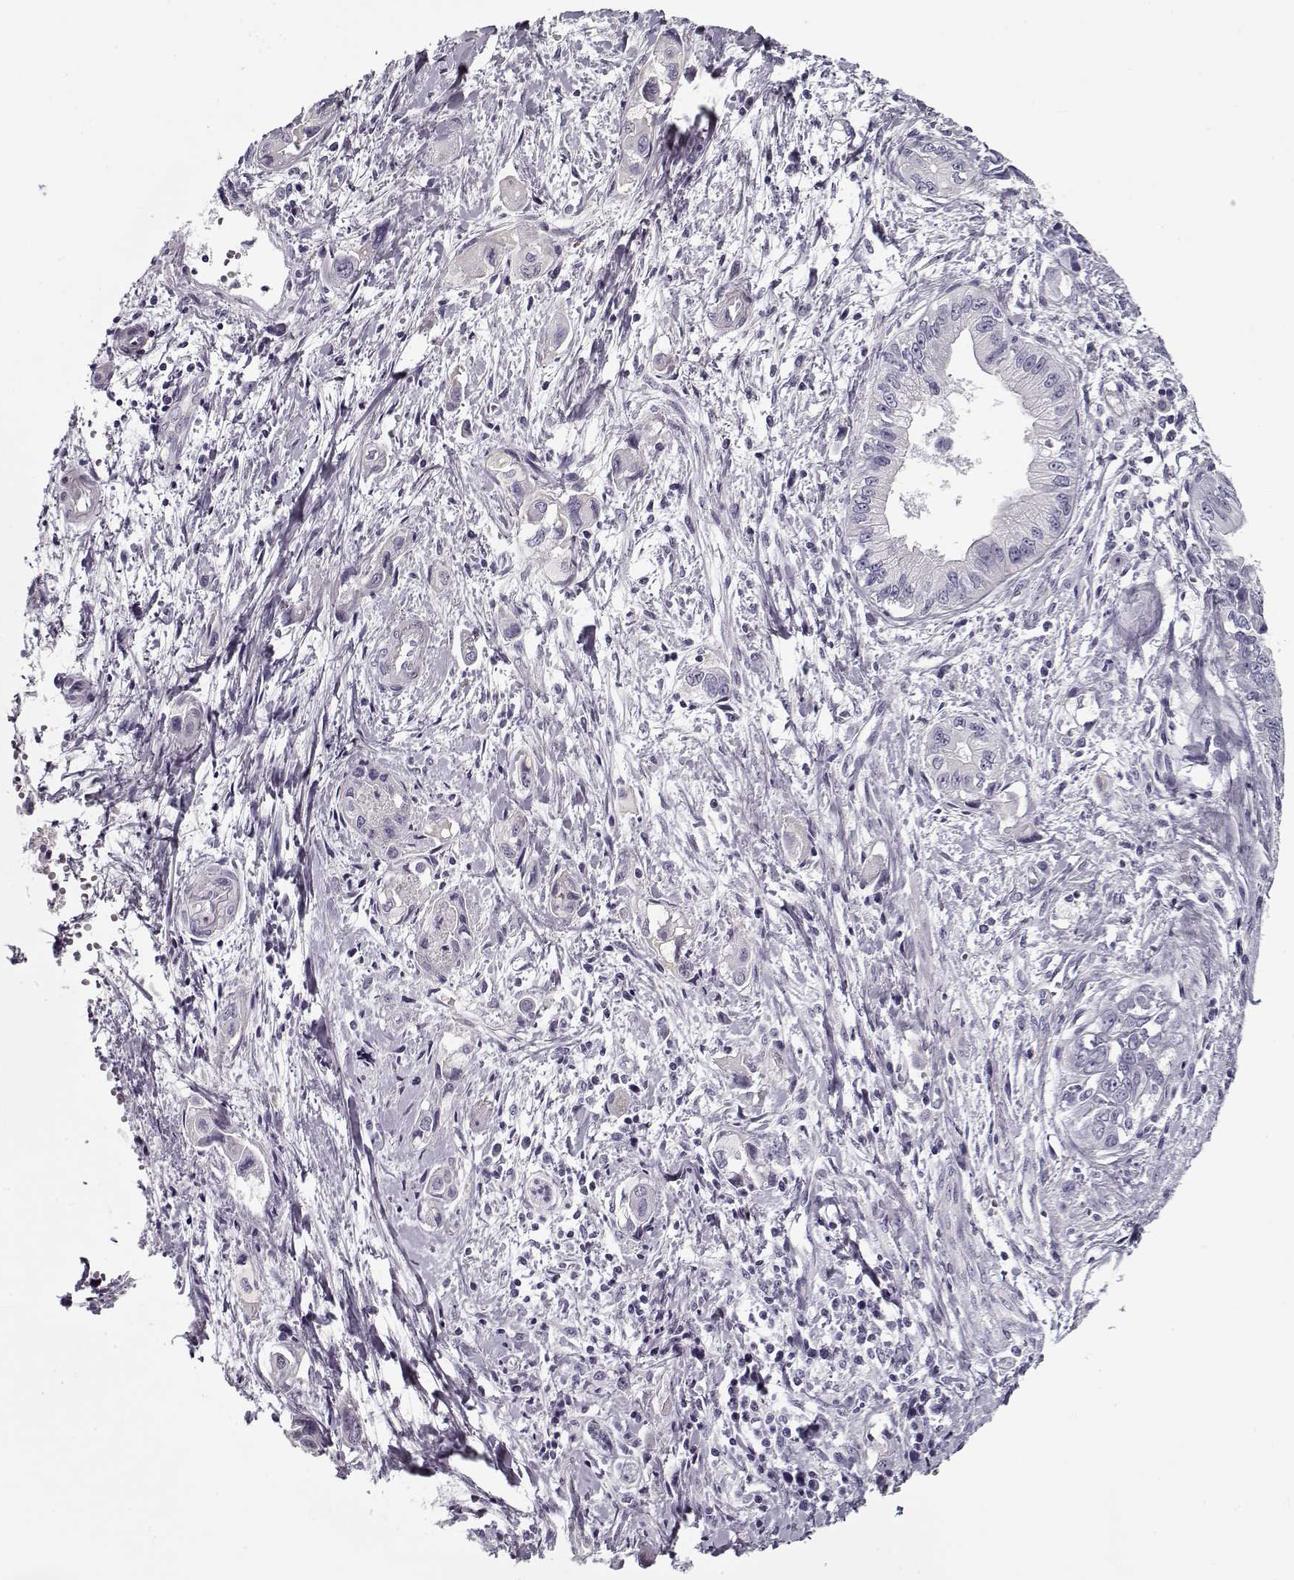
{"staining": {"intensity": "negative", "quantity": "none", "location": "none"}, "tissue": "pancreatic cancer", "cell_type": "Tumor cells", "image_type": "cancer", "snomed": [{"axis": "morphology", "description": "Adenocarcinoma, NOS"}, {"axis": "topography", "description": "Pancreas"}], "caption": "Protein analysis of adenocarcinoma (pancreatic) demonstrates no significant staining in tumor cells.", "gene": "CCDC136", "patient": {"sex": "male", "age": 60}}